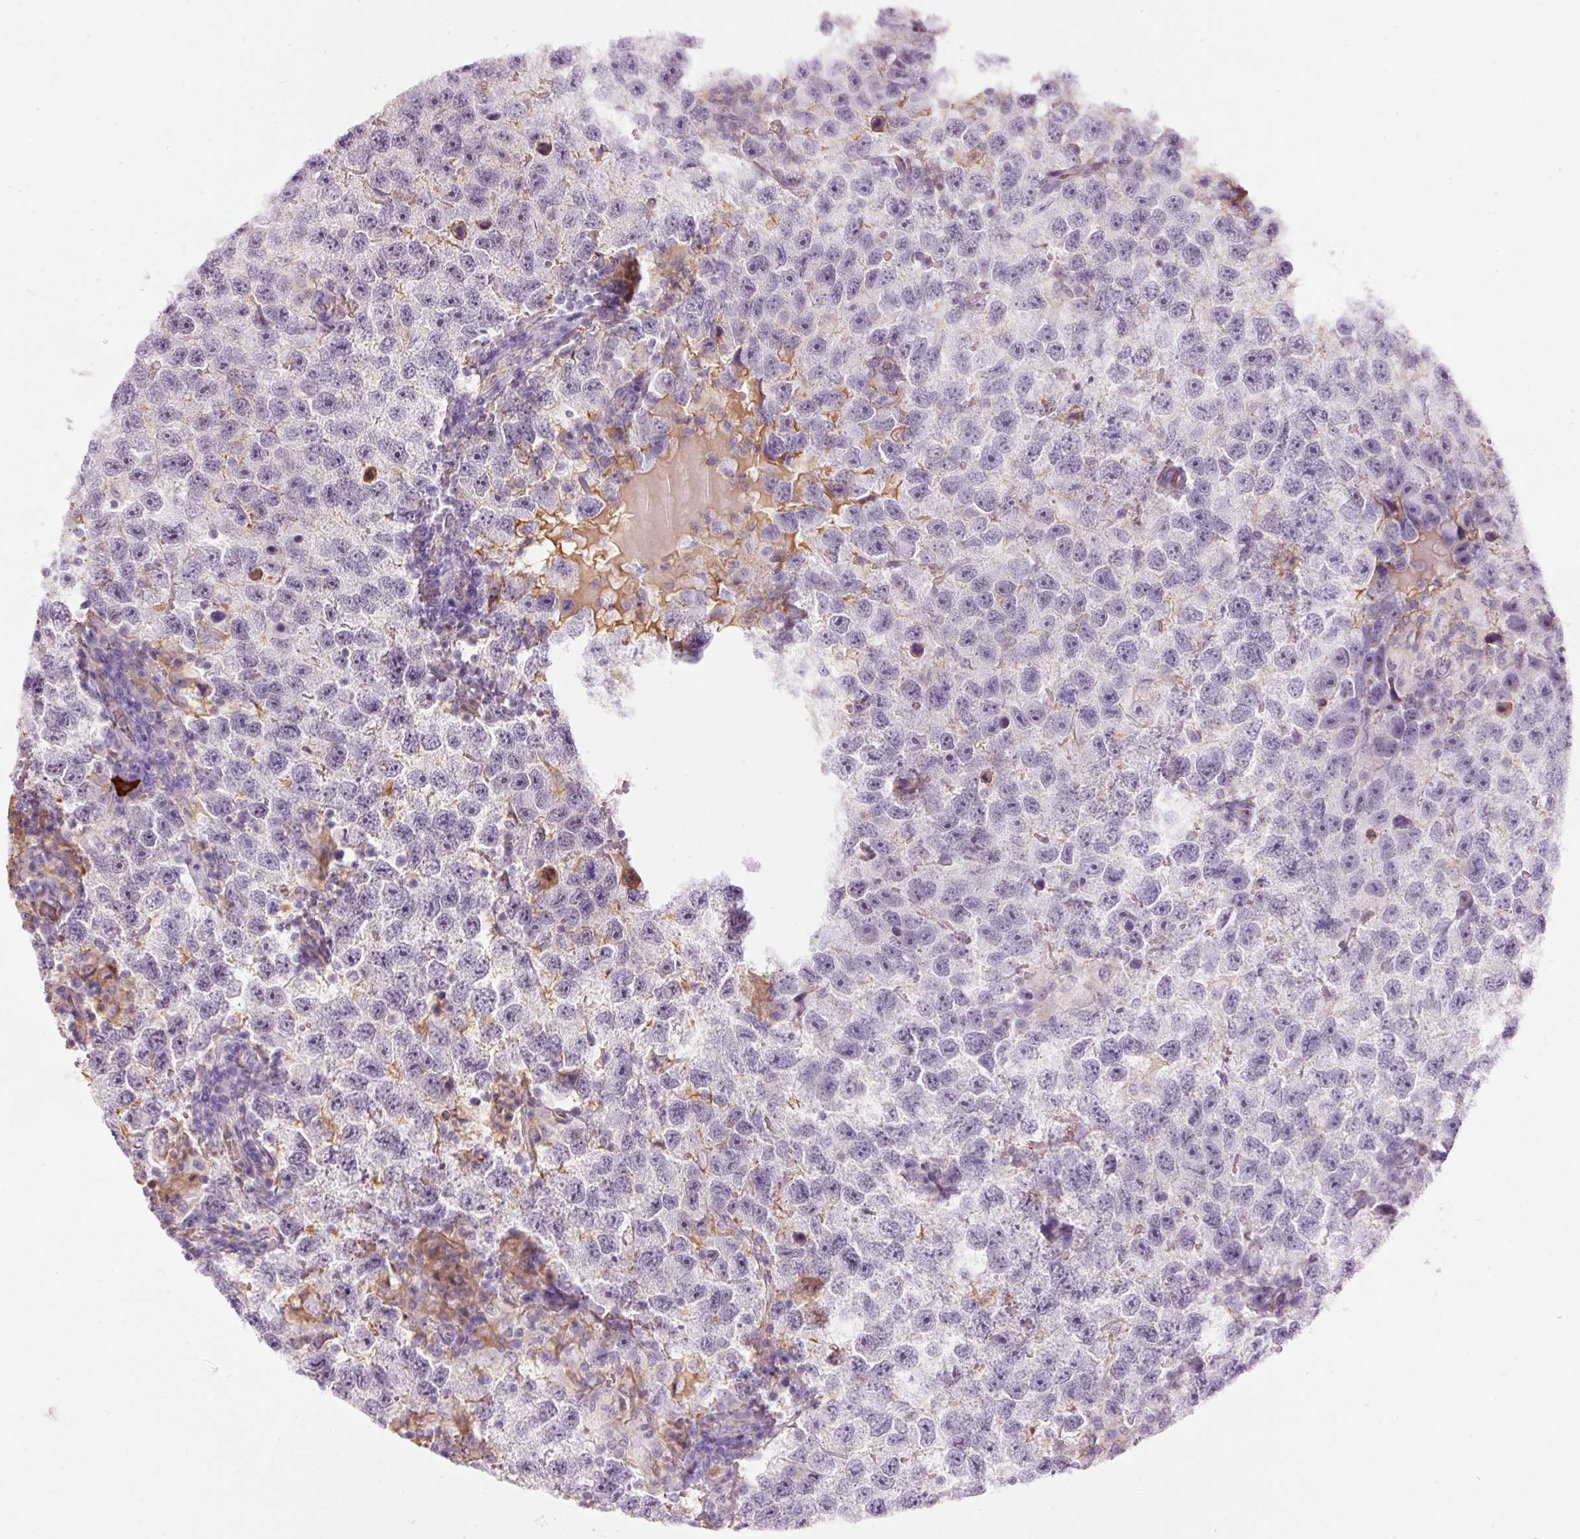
{"staining": {"intensity": "negative", "quantity": "none", "location": "none"}, "tissue": "testis cancer", "cell_type": "Tumor cells", "image_type": "cancer", "snomed": [{"axis": "morphology", "description": "Seminoma, NOS"}, {"axis": "topography", "description": "Testis"}], "caption": "There is no significant staining in tumor cells of seminoma (testis).", "gene": "PRPF38B", "patient": {"sex": "male", "age": 26}}